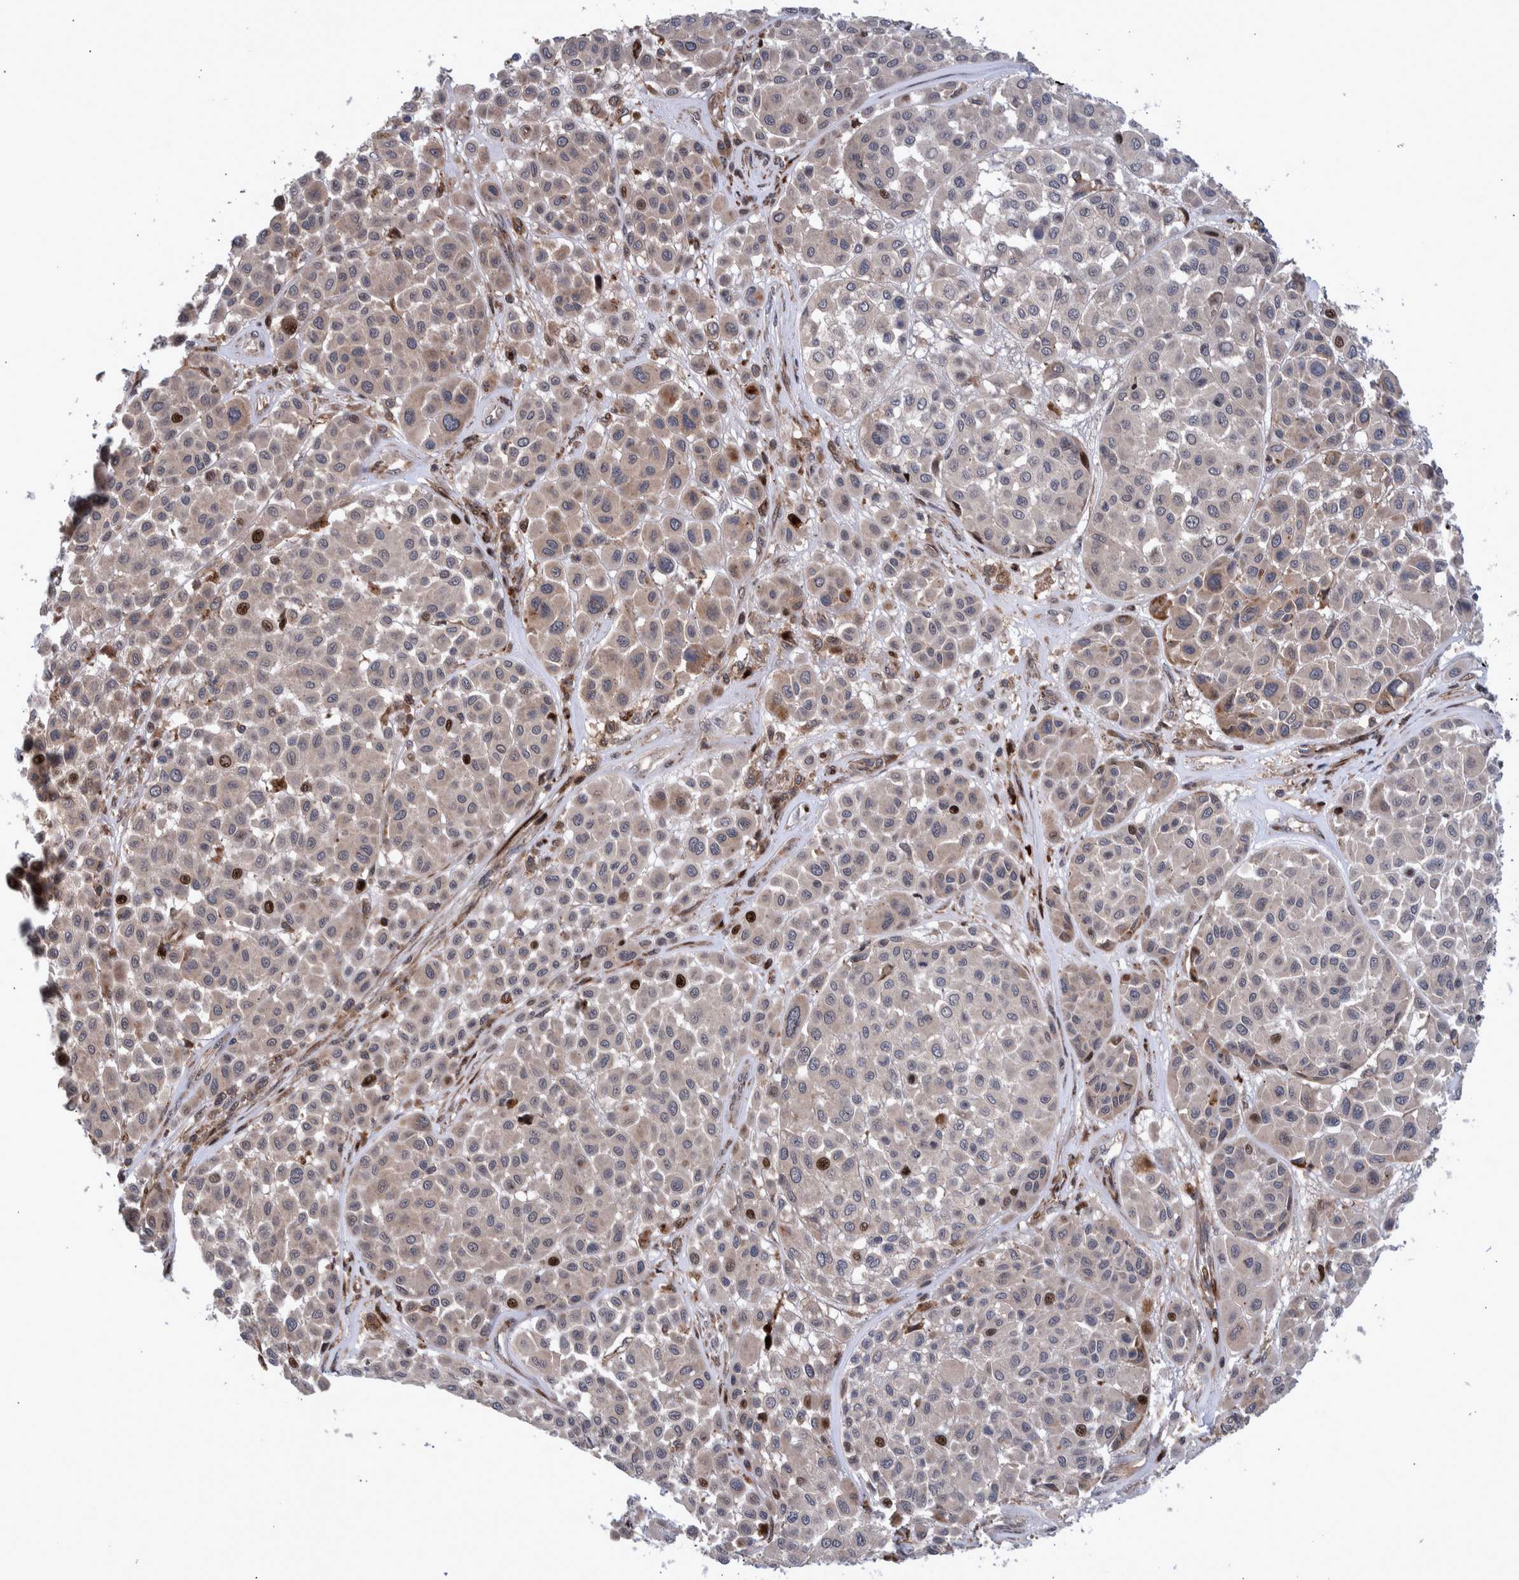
{"staining": {"intensity": "moderate", "quantity": "<25%", "location": "nuclear"}, "tissue": "melanoma", "cell_type": "Tumor cells", "image_type": "cancer", "snomed": [{"axis": "morphology", "description": "Malignant melanoma, Metastatic site"}, {"axis": "topography", "description": "Soft tissue"}], "caption": "Protein expression analysis of human malignant melanoma (metastatic site) reveals moderate nuclear expression in about <25% of tumor cells.", "gene": "SHISA6", "patient": {"sex": "male", "age": 41}}